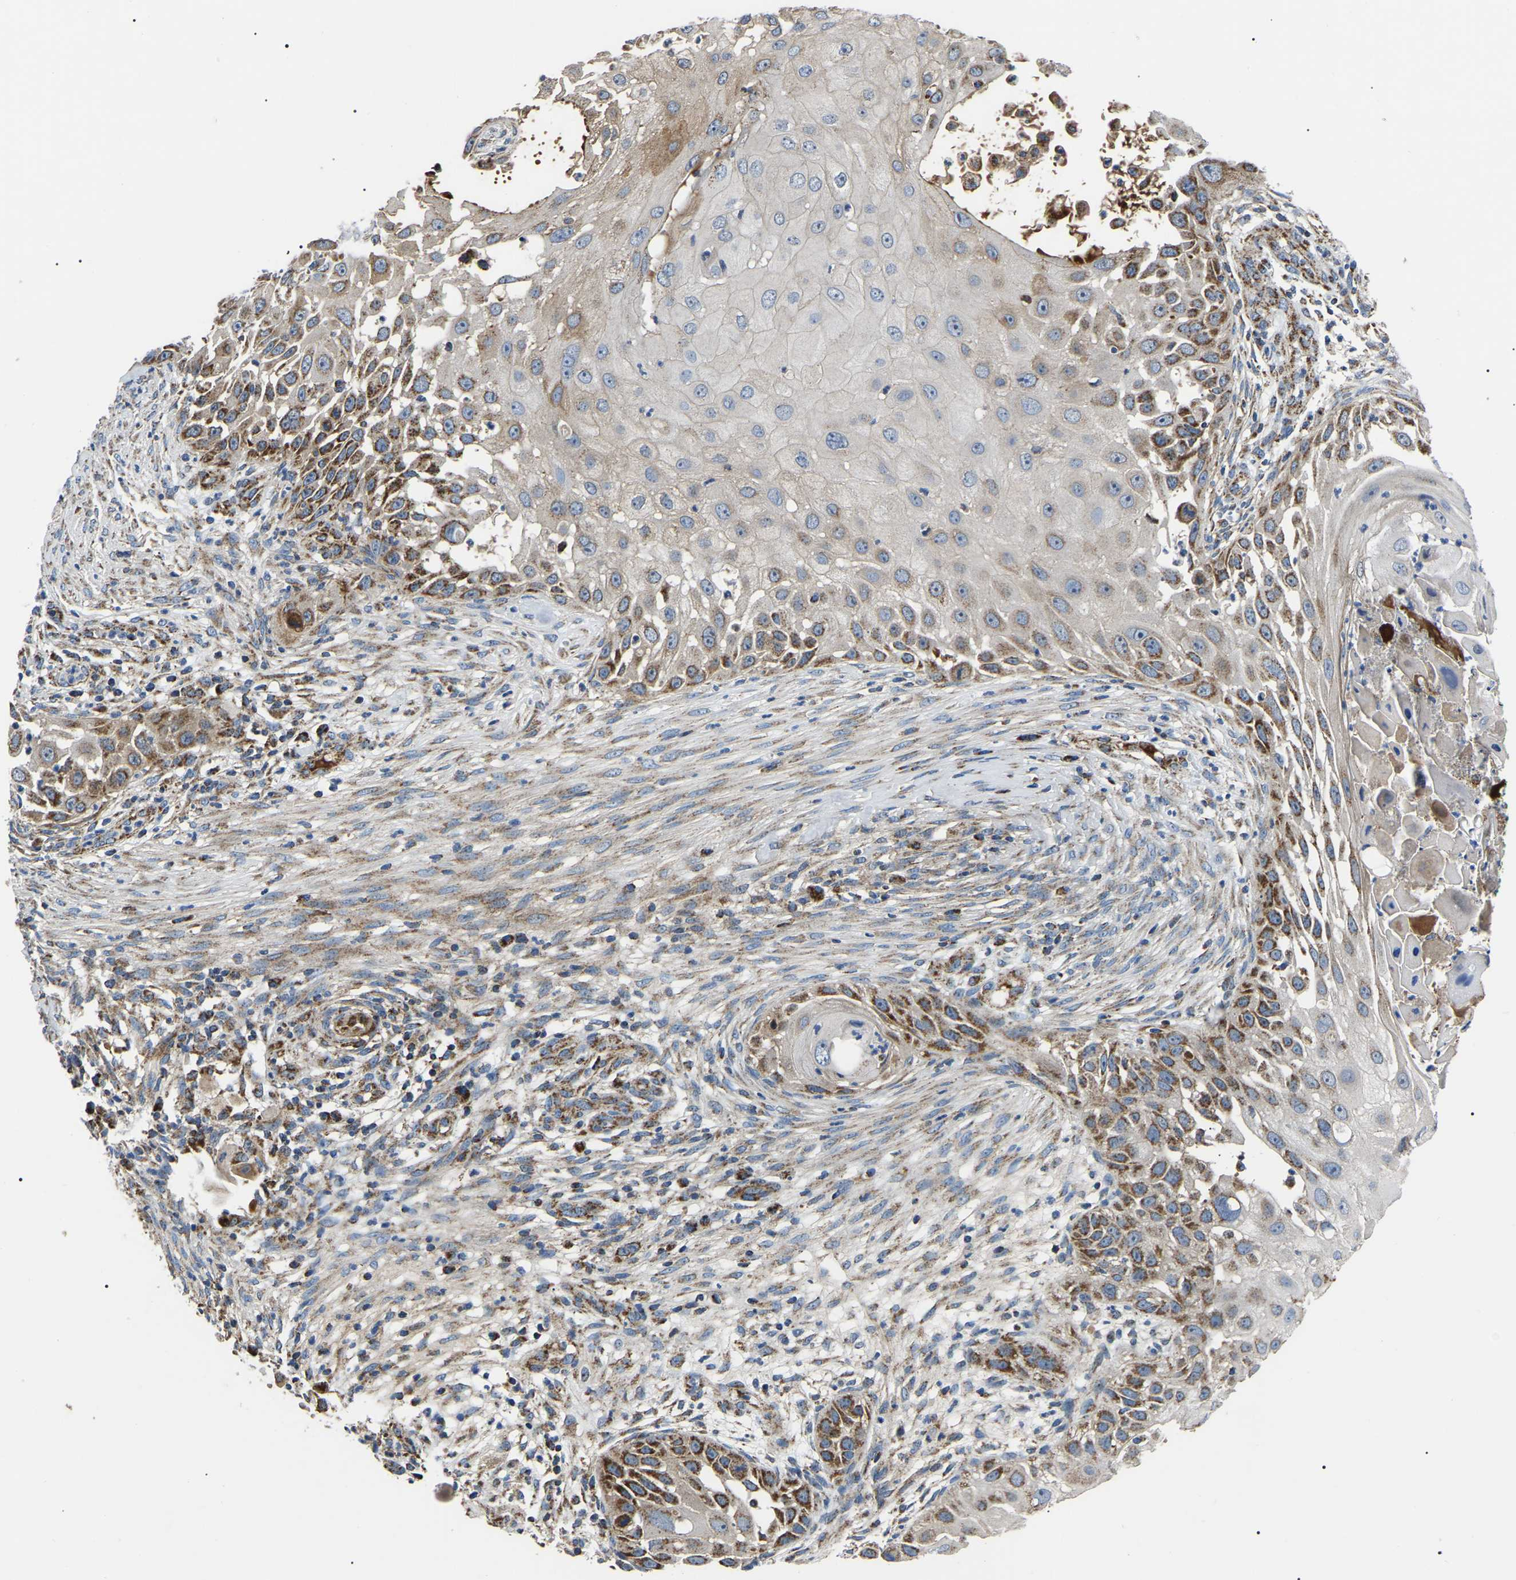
{"staining": {"intensity": "moderate", "quantity": ">75%", "location": "cytoplasmic/membranous"}, "tissue": "skin cancer", "cell_type": "Tumor cells", "image_type": "cancer", "snomed": [{"axis": "morphology", "description": "Squamous cell carcinoma, NOS"}, {"axis": "topography", "description": "Skin"}], "caption": "A photomicrograph of human squamous cell carcinoma (skin) stained for a protein exhibits moderate cytoplasmic/membranous brown staining in tumor cells.", "gene": "PPM1E", "patient": {"sex": "female", "age": 44}}